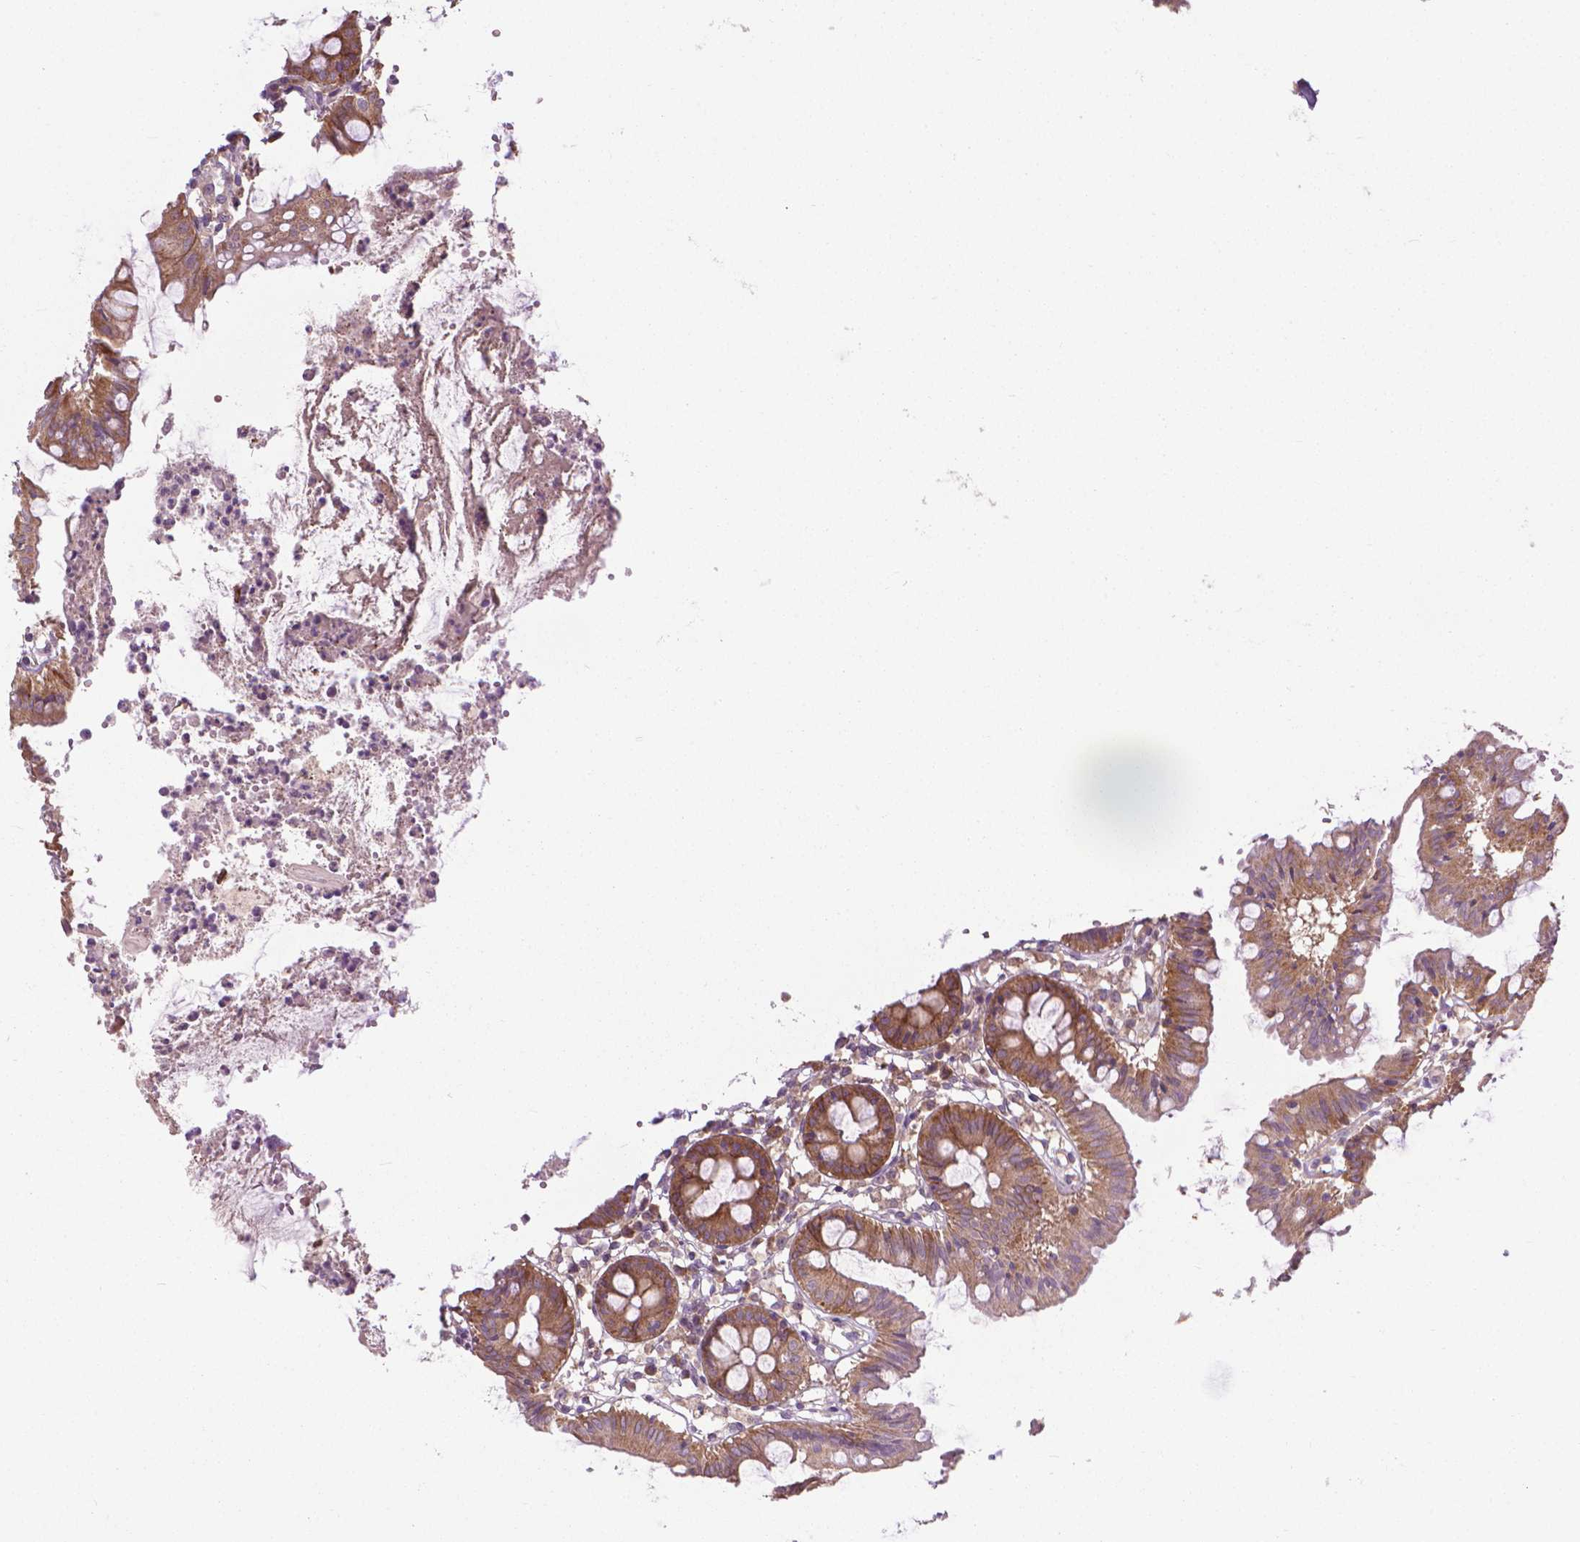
{"staining": {"intensity": "negative", "quantity": "none", "location": "none"}, "tissue": "colon", "cell_type": "Endothelial cells", "image_type": "normal", "snomed": [{"axis": "morphology", "description": "Normal tissue, NOS"}, {"axis": "topography", "description": "Colon"}], "caption": "High power microscopy photomicrograph of an IHC image of normal colon, revealing no significant expression in endothelial cells.", "gene": "PRAG1", "patient": {"sex": "female", "age": 84}}